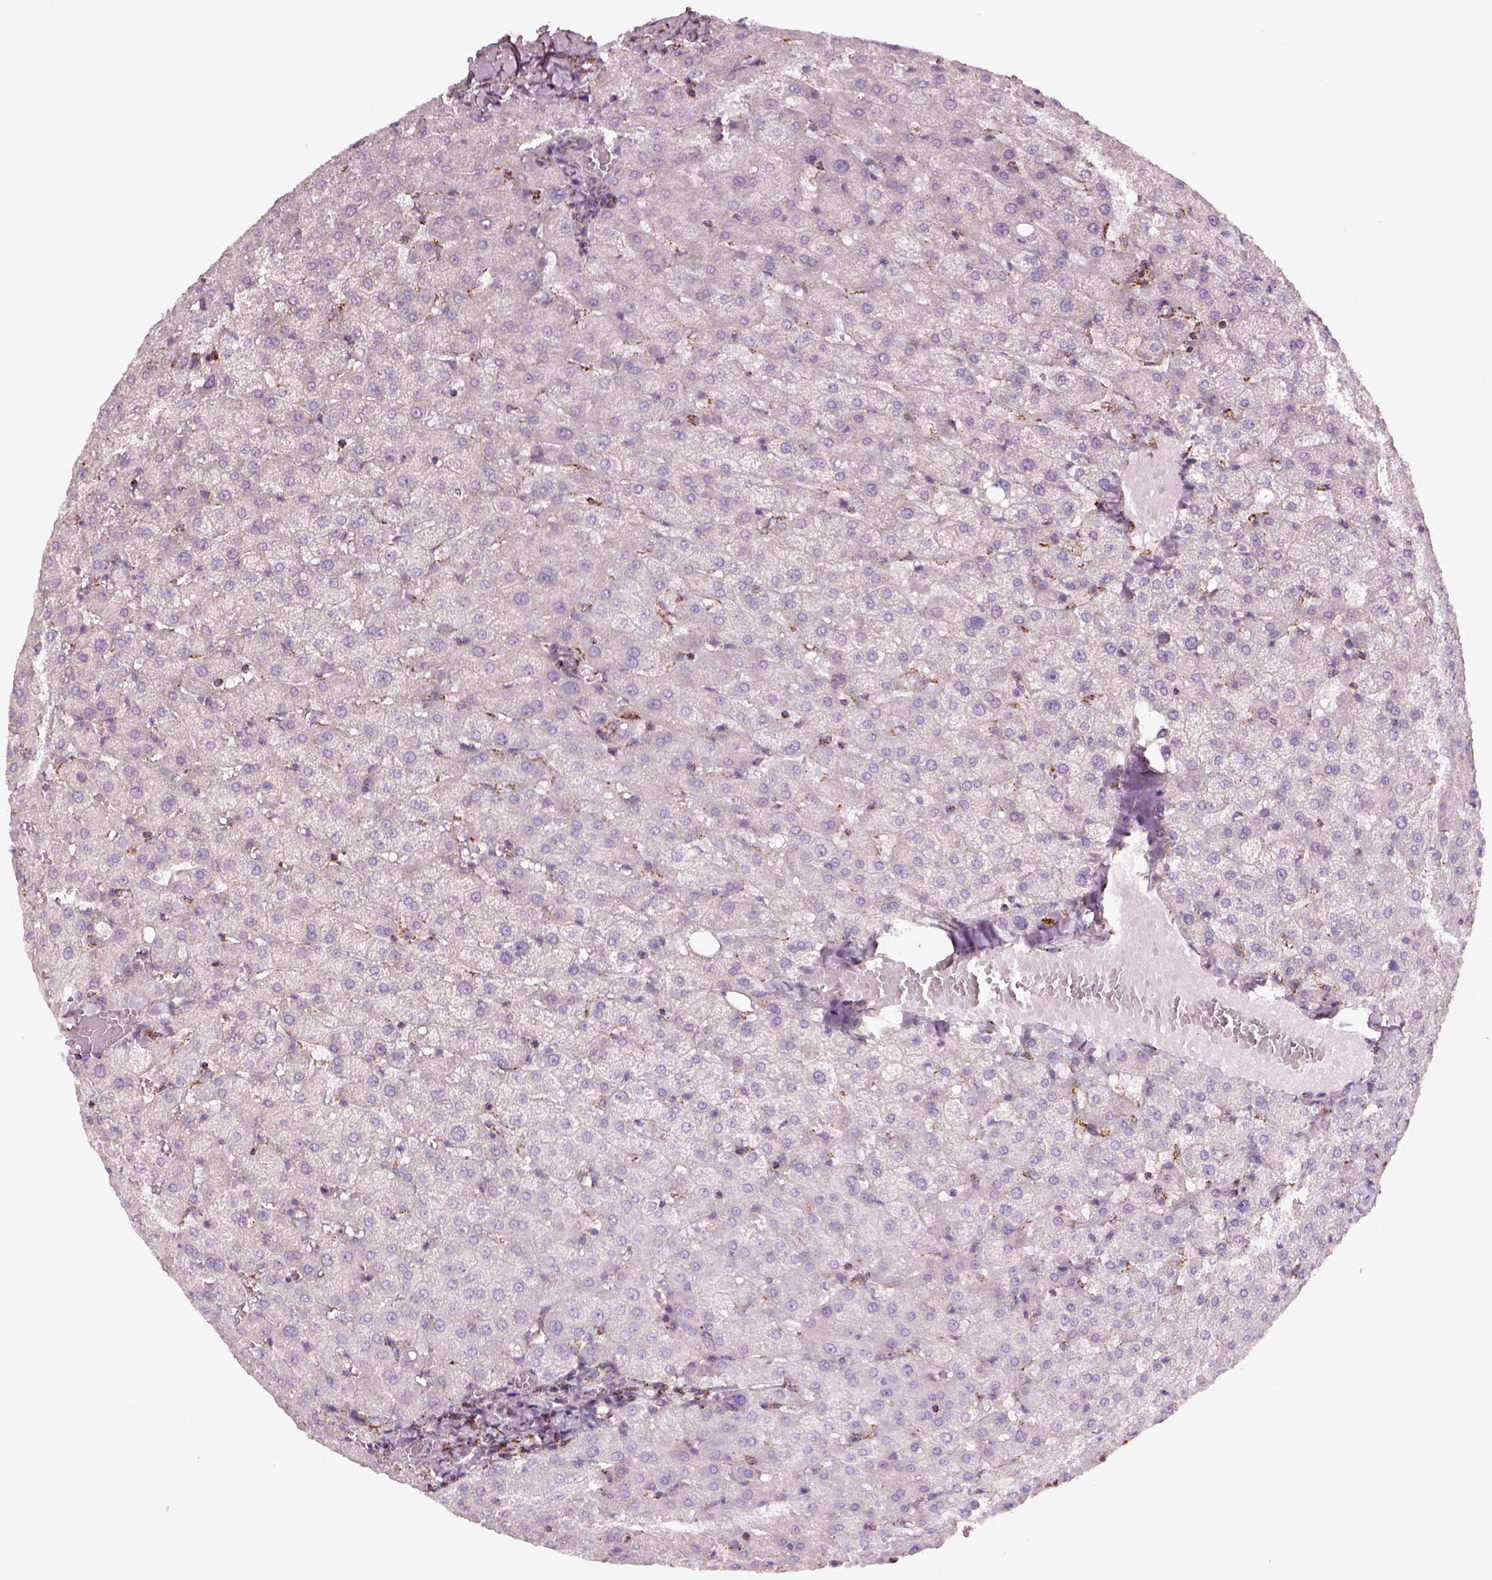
{"staining": {"intensity": "moderate", "quantity": ">75%", "location": "cytoplasmic/membranous"}, "tissue": "liver", "cell_type": "Cholangiocytes", "image_type": "normal", "snomed": [{"axis": "morphology", "description": "Normal tissue, NOS"}, {"axis": "topography", "description": "Liver"}], "caption": "A photomicrograph of liver stained for a protein displays moderate cytoplasmic/membranous brown staining in cholangiocytes.", "gene": "SLC25A24", "patient": {"sex": "female", "age": 50}}